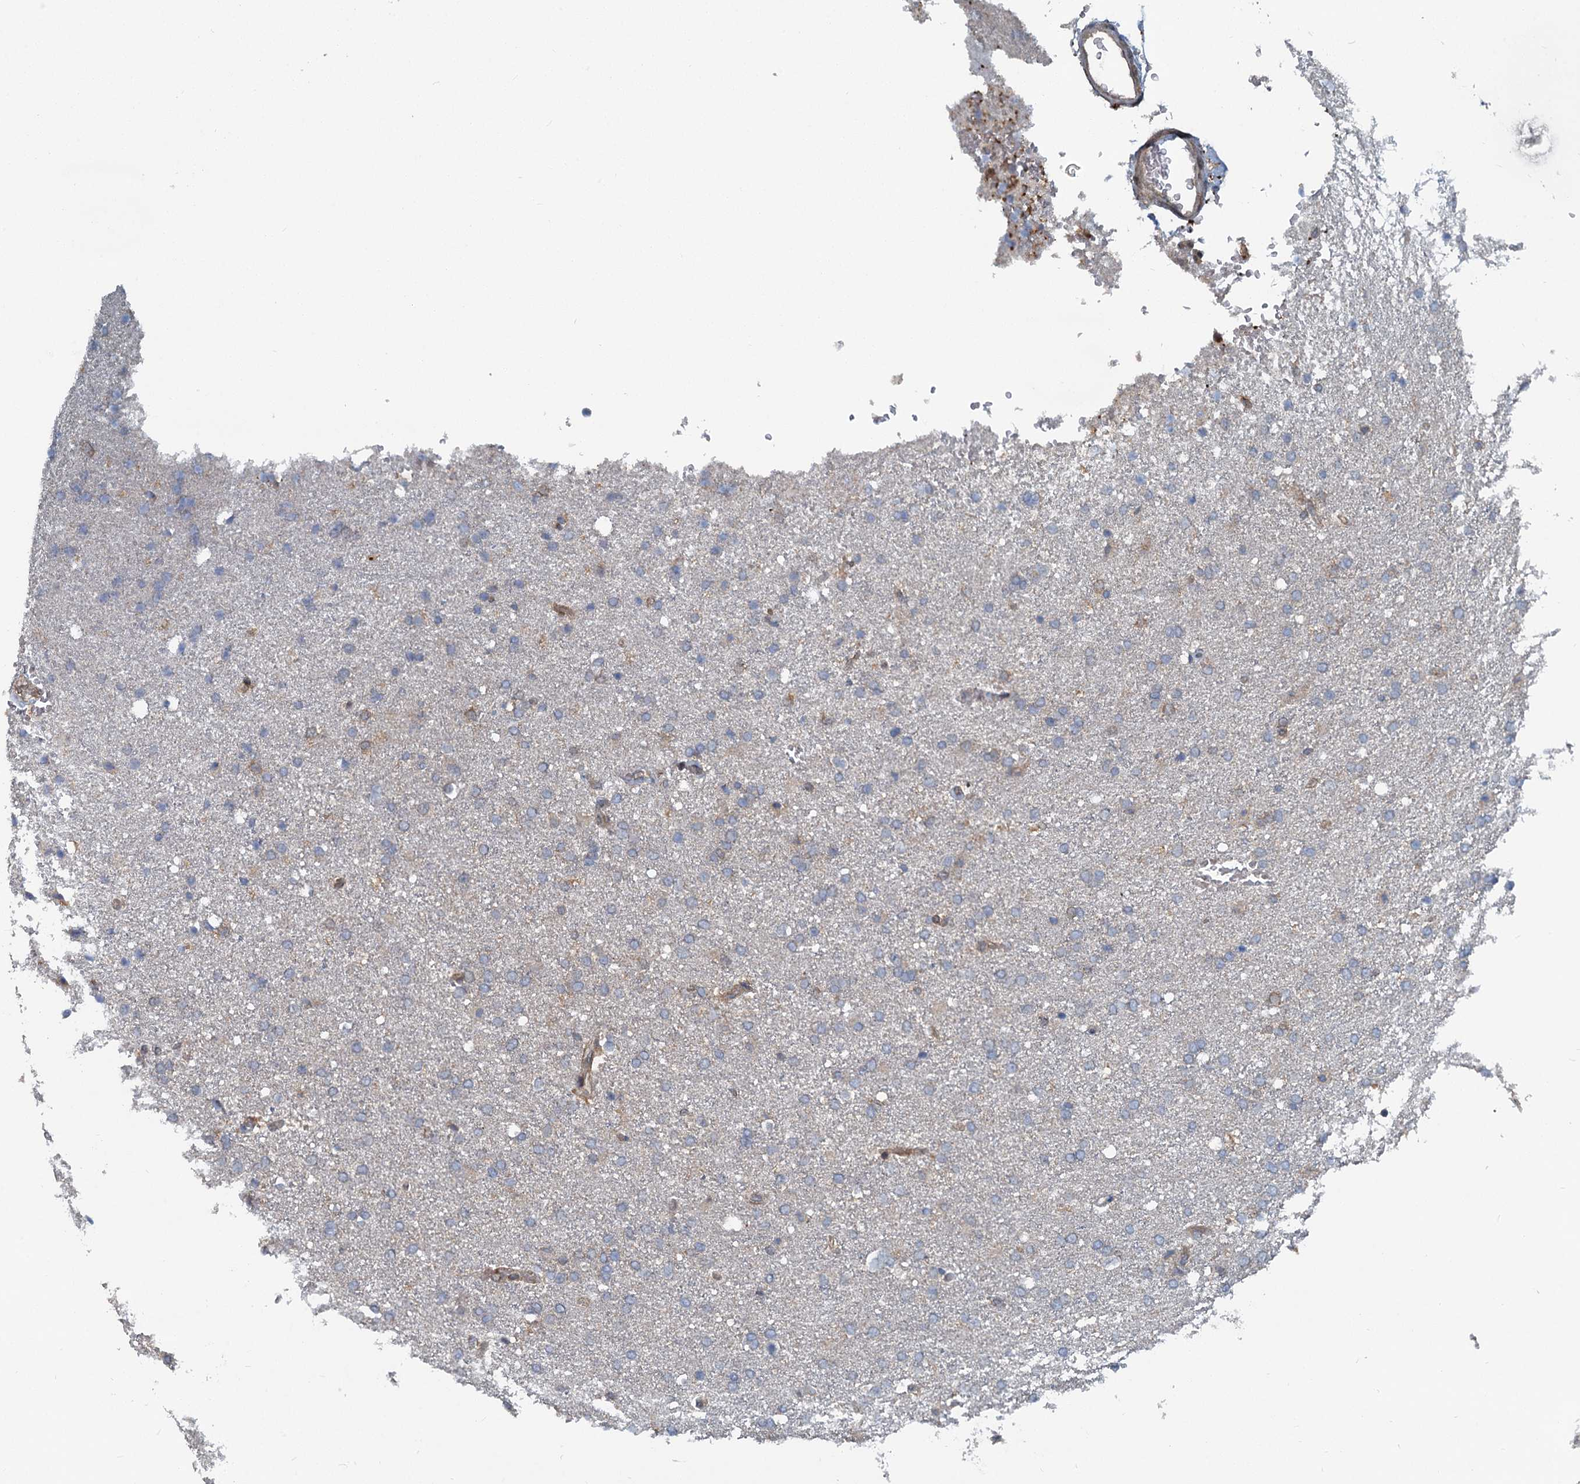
{"staining": {"intensity": "negative", "quantity": "none", "location": "none"}, "tissue": "glioma", "cell_type": "Tumor cells", "image_type": "cancer", "snomed": [{"axis": "morphology", "description": "Glioma, malignant, High grade"}, {"axis": "topography", "description": "Brain"}], "caption": "There is no significant staining in tumor cells of glioma.", "gene": "GCLM", "patient": {"sex": "male", "age": 72}}